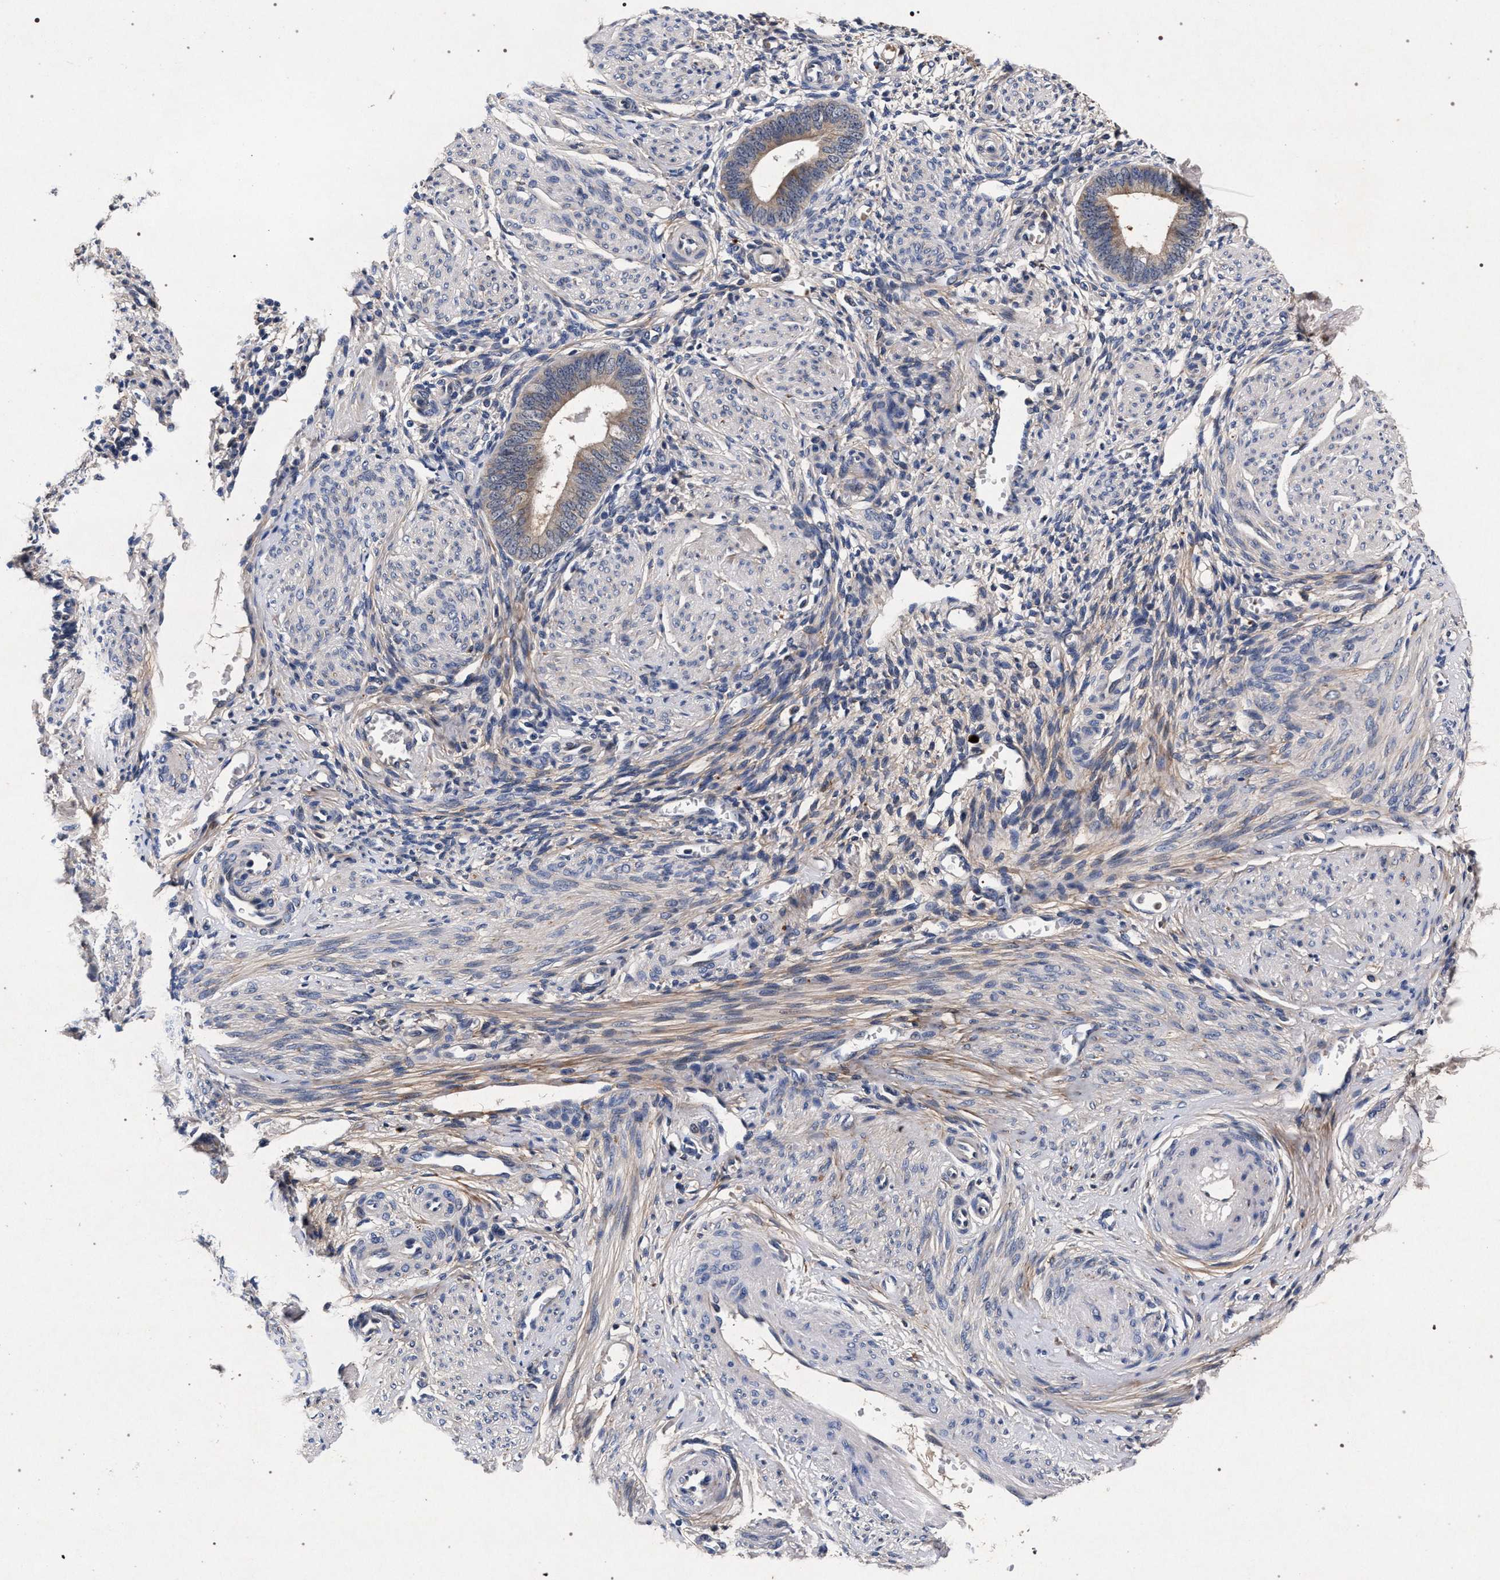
{"staining": {"intensity": "negative", "quantity": "none", "location": "none"}, "tissue": "endometrium", "cell_type": "Cells in endometrial stroma", "image_type": "normal", "snomed": [{"axis": "morphology", "description": "Normal tissue, NOS"}, {"axis": "topography", "description": "Endometrium"}], "caption": "The photomicrograph displays no significant positivity in cells in endometrial stroma of endometrium.", "gene": "NEK7", "patient": {"sex": "female", "age": 46}}